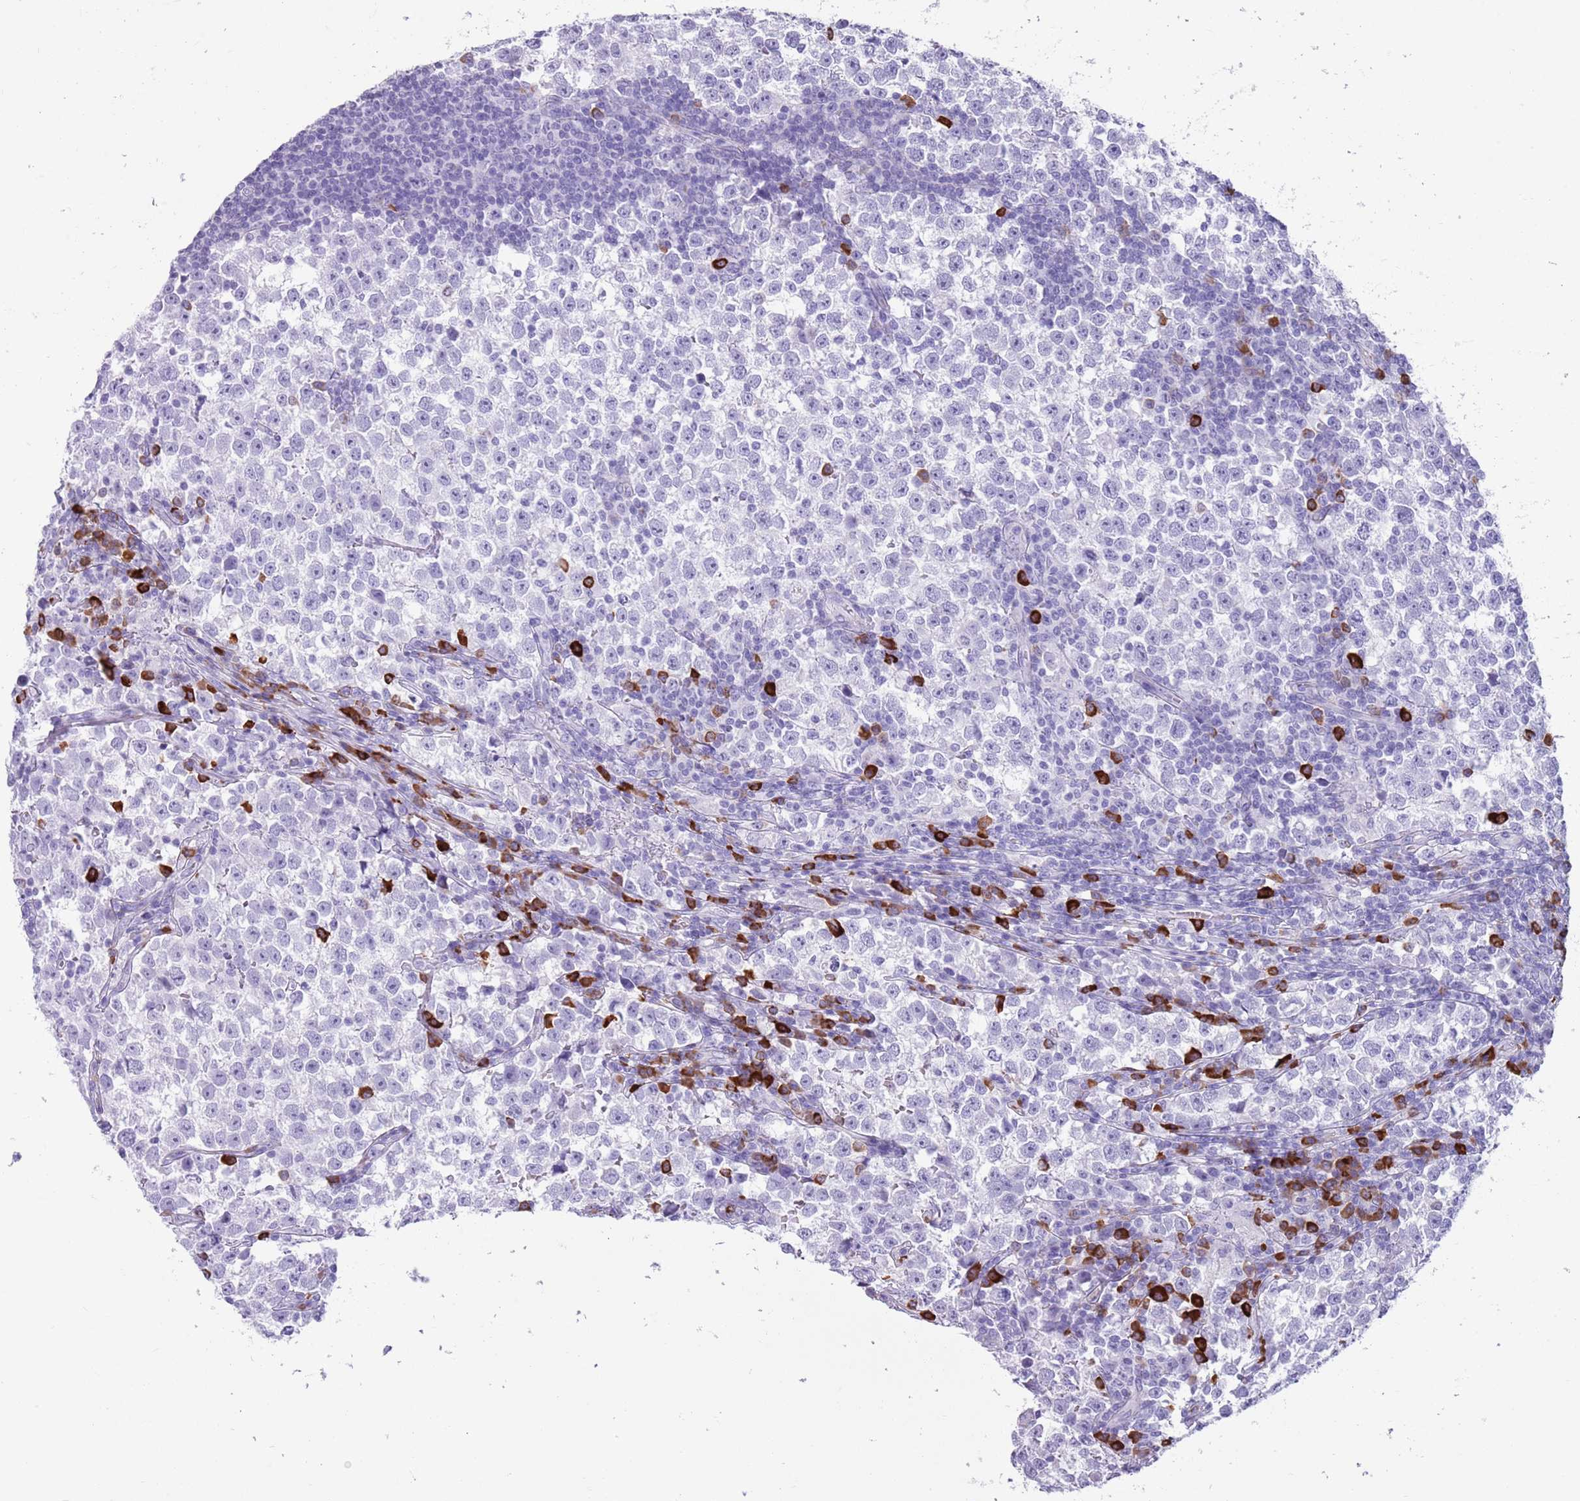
{"staining": {"intensity": "negative", "quantity": "none", "location": "none"}, "tissue": "testis cancer", "cell_type": "Tumor cells", "image_type": "cancer", "snomed": [{"axis": "morphology", "description": "Normal tissue, NOS"}, {"axis": "morphology", "description": "Seminoma, NOS"}, {"axis": "topography", "description": "Testis"}], "caption": "The micrograph displays no staining of tumor cells in testis cancer.", "gene": "LY6G5B", "patient": {"sex": "male", "age": 43}}